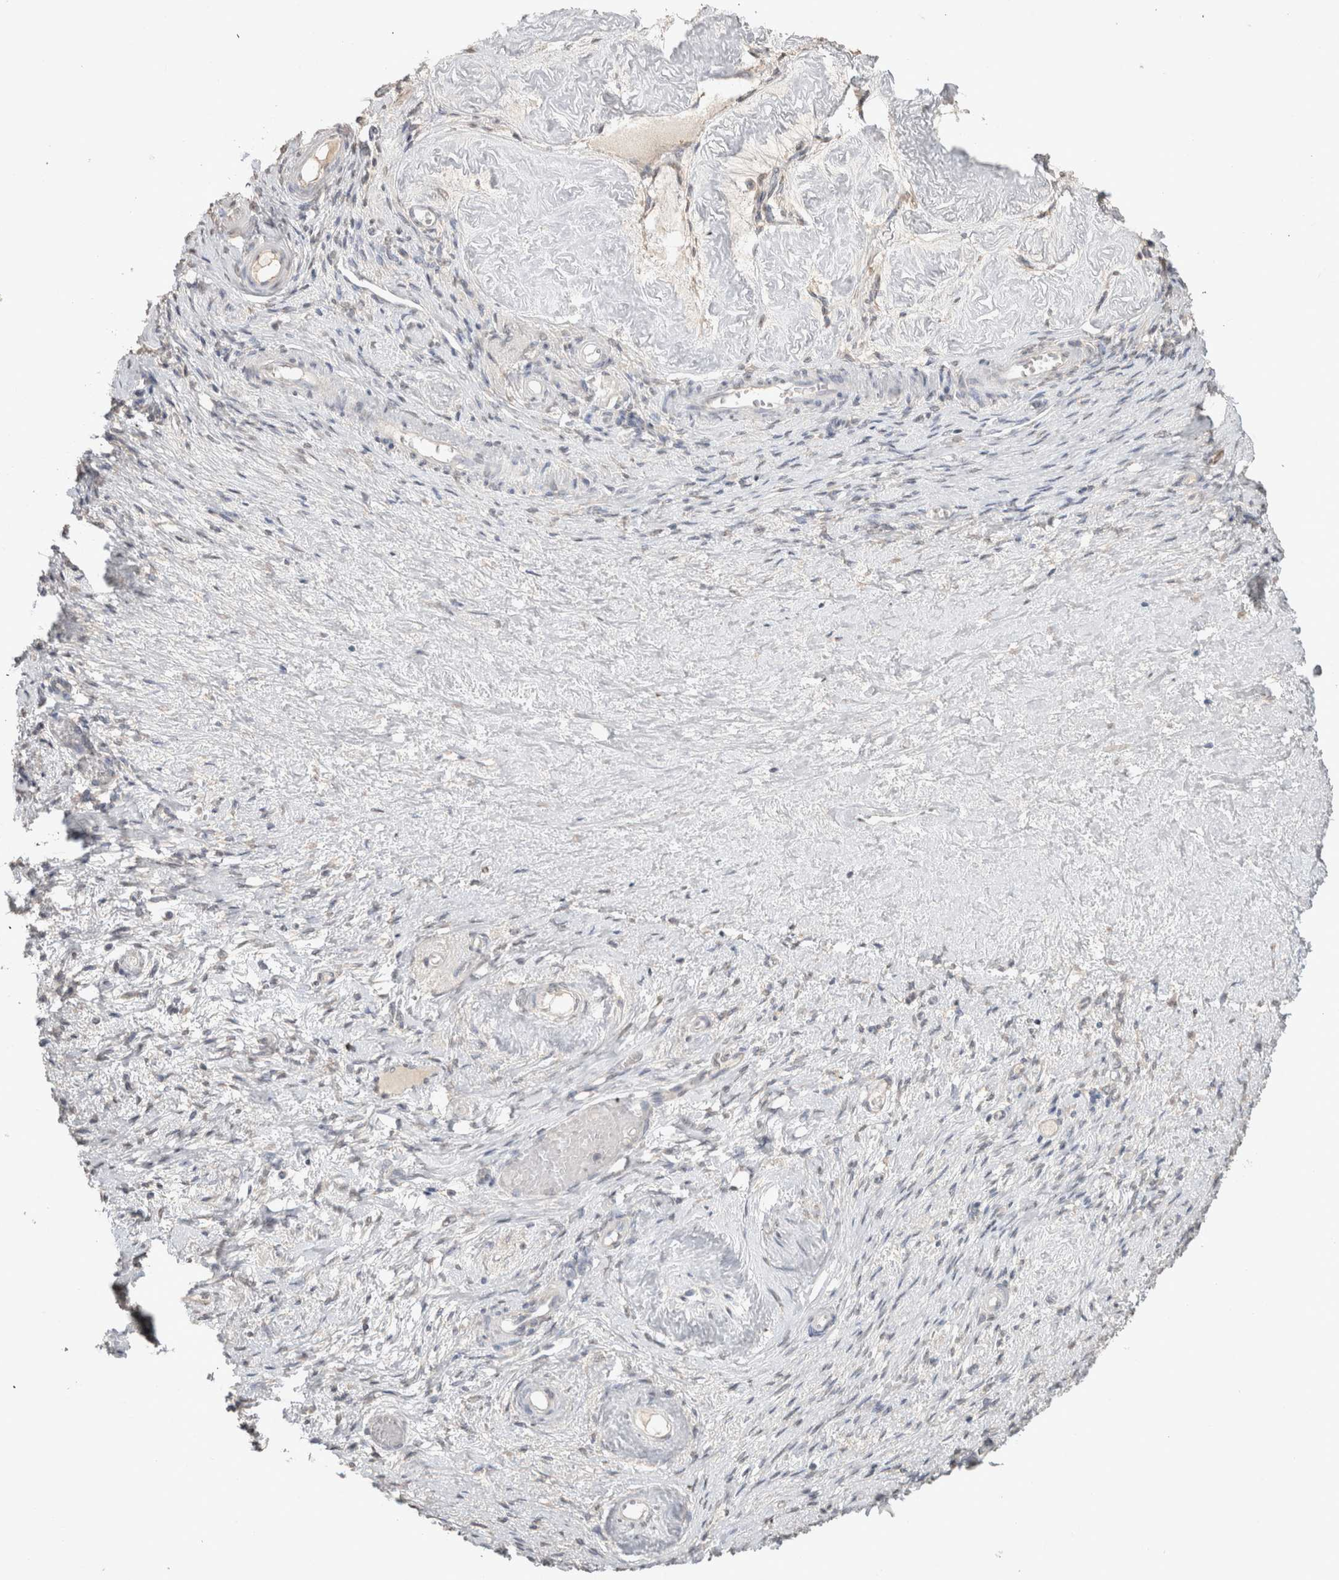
{"staining": {"intensity": "weak", "quantity": ">75%", "location": "cytoplasmic/membranous"}, "tissue": "adipose tissue", "cell_type": "Adipocytes", "image_type": "normal", "snomed": [{"axis": "morphology", "description": "Normal tissue, NOS"}, {"axis": "topography", "description": "Vascular tissue"}, {"axis": "topography", "description": "Fallopian tube"}, {"axis": "topography", "description": "Ovary"}], "caption": "Adipocytes show low levels of weak cytoplasmic/membranous positivity in about >75% of cells in benign adipose tissue.", "gene": "NAALADL2", "patient": {"sex": "female", "age": 67}}